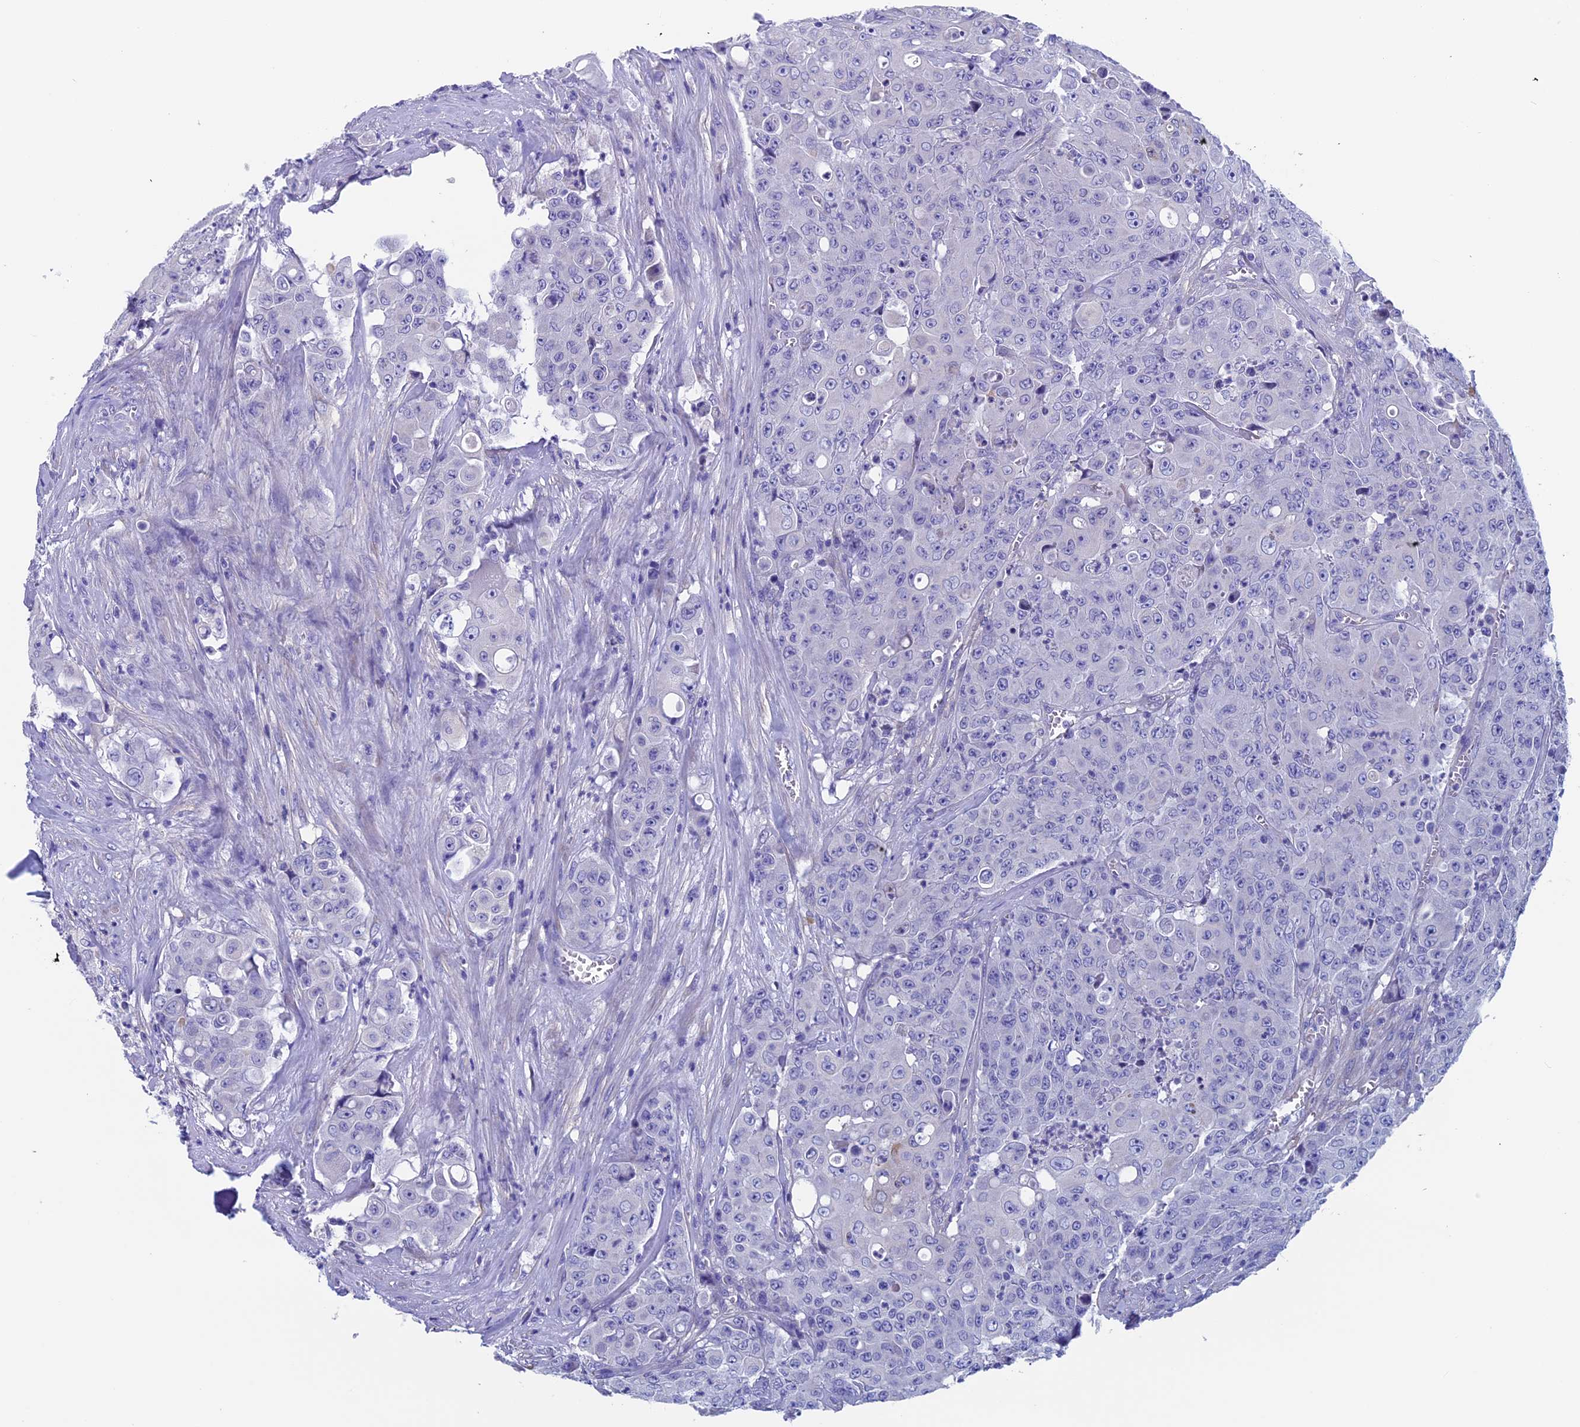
{"staining": {"intensity": "negative", "quantity": "none", "location": "none"}, "tissue": "colorectal cancer", "cell_type": "Tumor cells", "image_type": "cancer", "snomed": [{"axis": "morphology", "description": "Adenocarcinoma, NOS"}, {"axis": "topography", "description": "Colon"}], "caption": "A micrograph of human adenocarcinoma (colorectal) is negative for staining in tumor cells. The staining is performed using DAB brown chromogen with nuclei counter-stained in using hematoxylin.", "gene": "ADH7", "patient": {"sex": "male", "age": 51}}